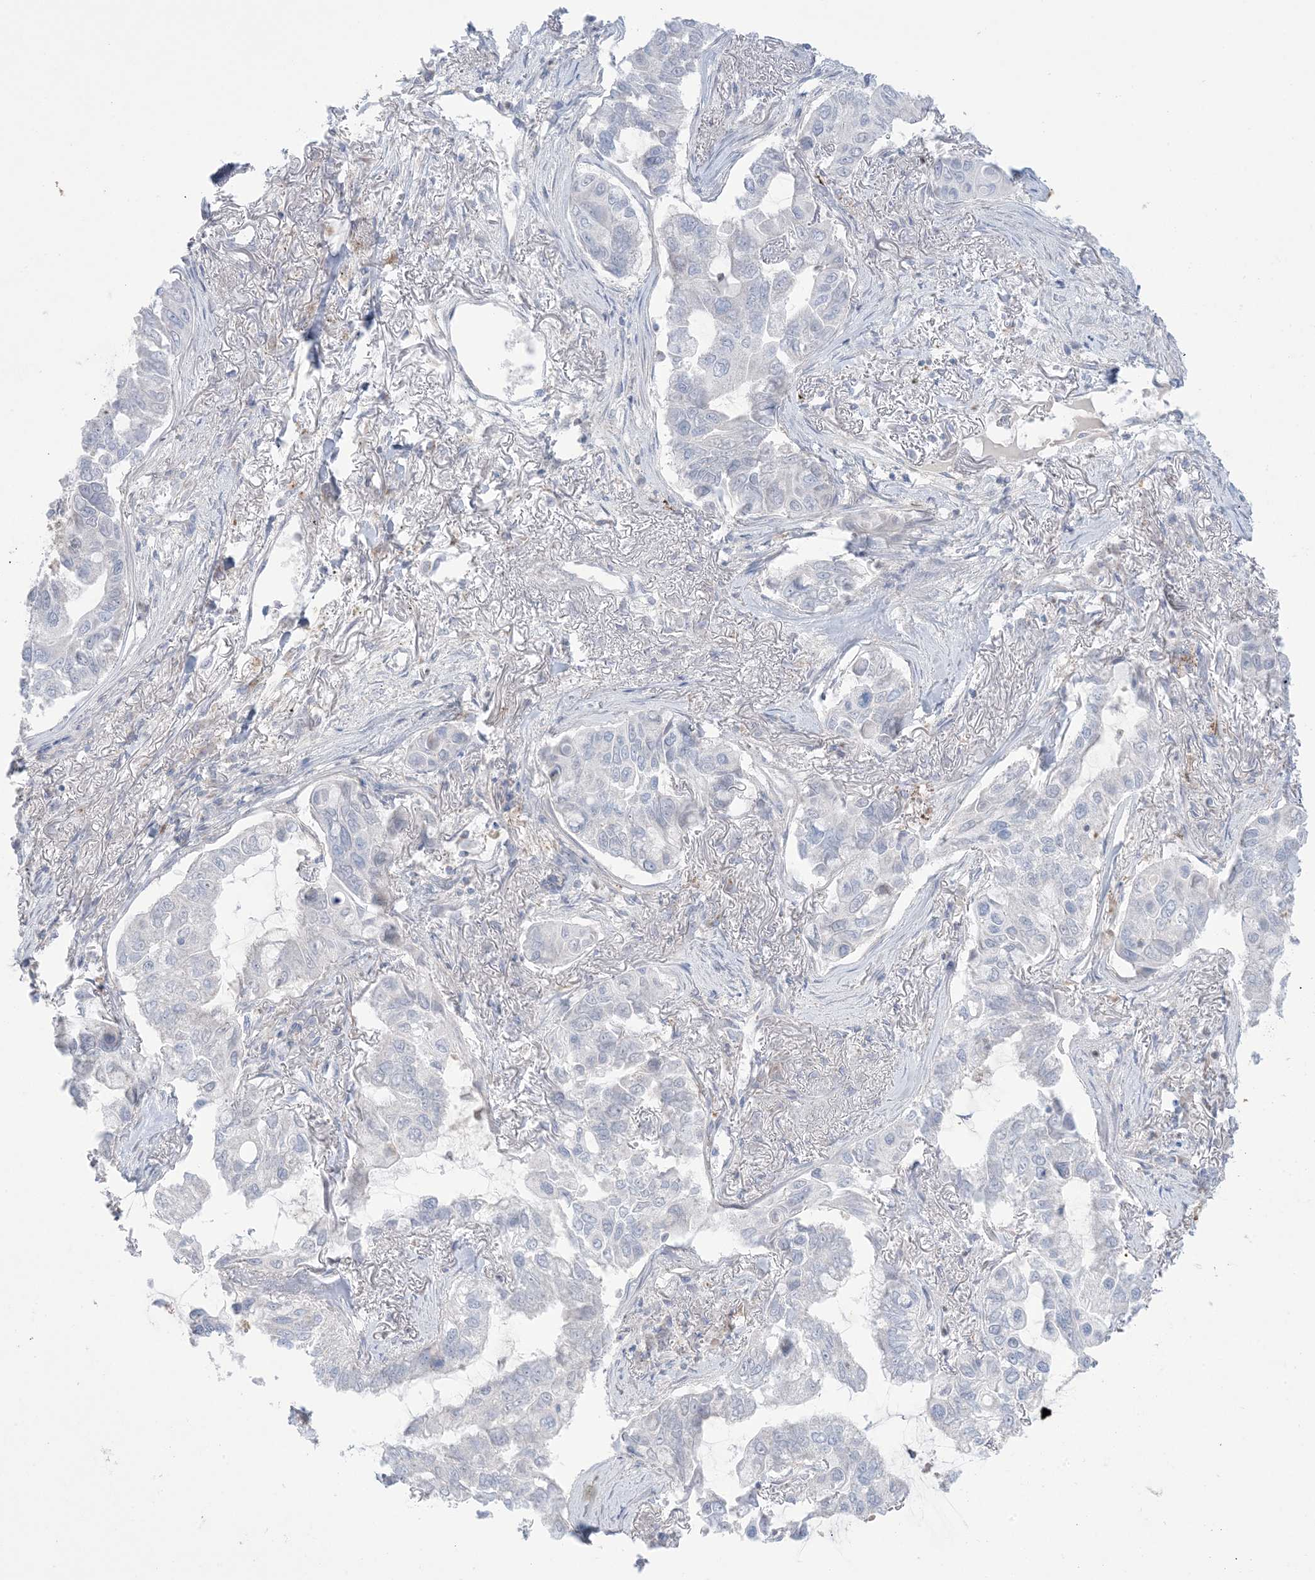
{"staining": {"intensity": "negative", "quantity": "none", "location": "none"}, "tissue": "lung cancer", "cell_type": "Tumor cells", "image_type": "cancer", "snomed": [{"axis": "morphology", "description": "Adenocarcinoma, NOS"}, {"axis": "topography", "description": "Lung"}], "caption": "This micrograph is of lung cancer (adenocarcinoma) stained with immunohistochemistry to label a protein in brown with the nuclei are counter-stained blue. There is no expression in tumor cells.", "gene": "KCTD6", "patient": {"sex": "male", "age": 64}}